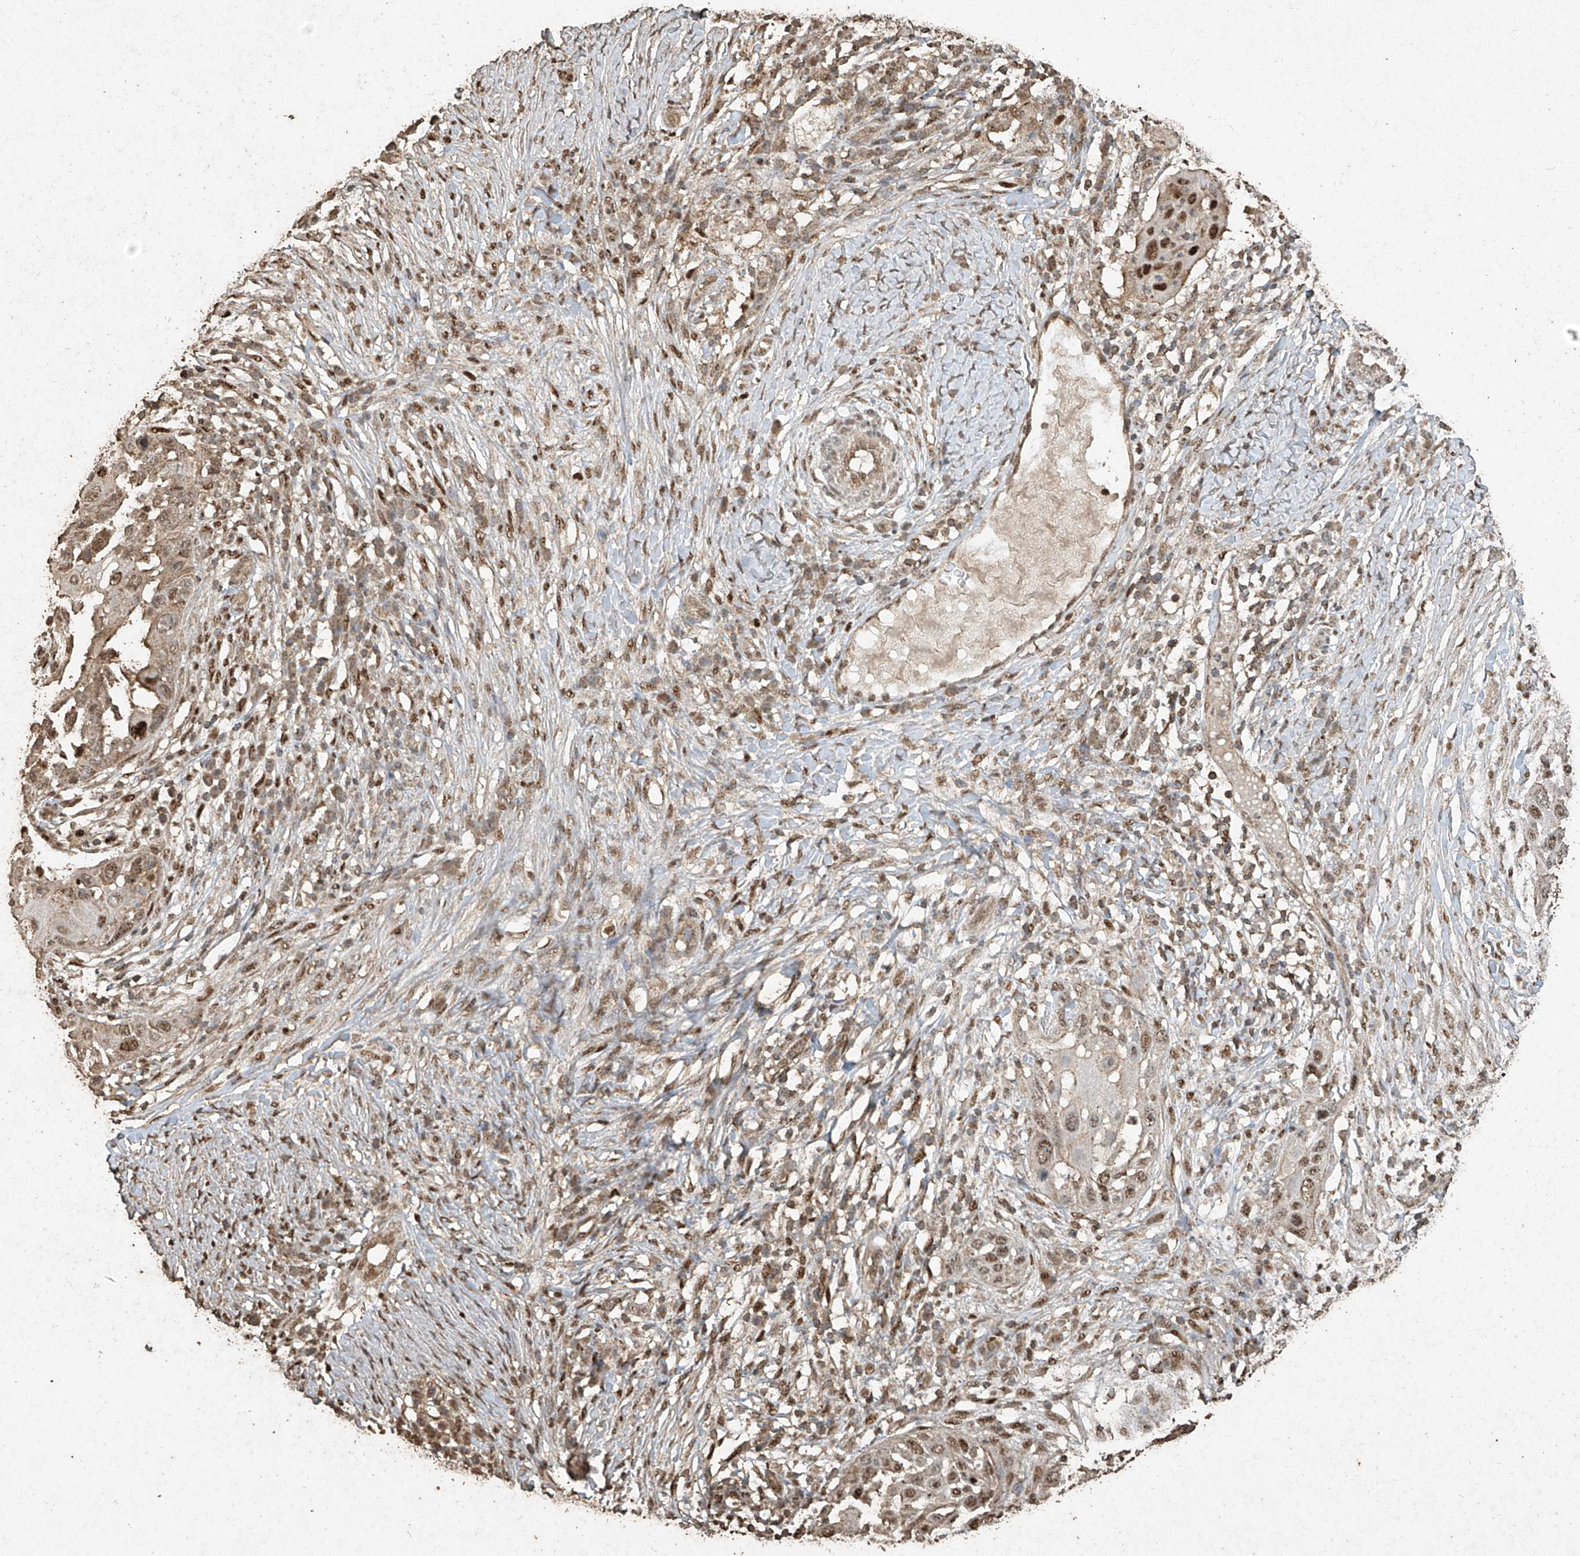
{"staining": {"intensity": "moderate", "quantity": ">75%", "location": "nuclear"}, "tissue": "skin cancer", "cell_type": "Tumor cells", "image_type": "cancer", "snomed": [{"axis": "morphology", "description": "Squamous cell carcinoma, NOS"}, {"axis": "topography", "description": "Skin"}], "caption": "Skin cancer (squamous cell carcinoma) stained for a protein exhibits moderate nuclear positivity in tumor cells. (Stains: DAB (3,3'-diaminobenzidine) in brown, nuclei in blue, Microscopy: brightfield microscopy at high magnification).", "gene": "ERBB3", "patient": {"sex": "female", "age": 44}}